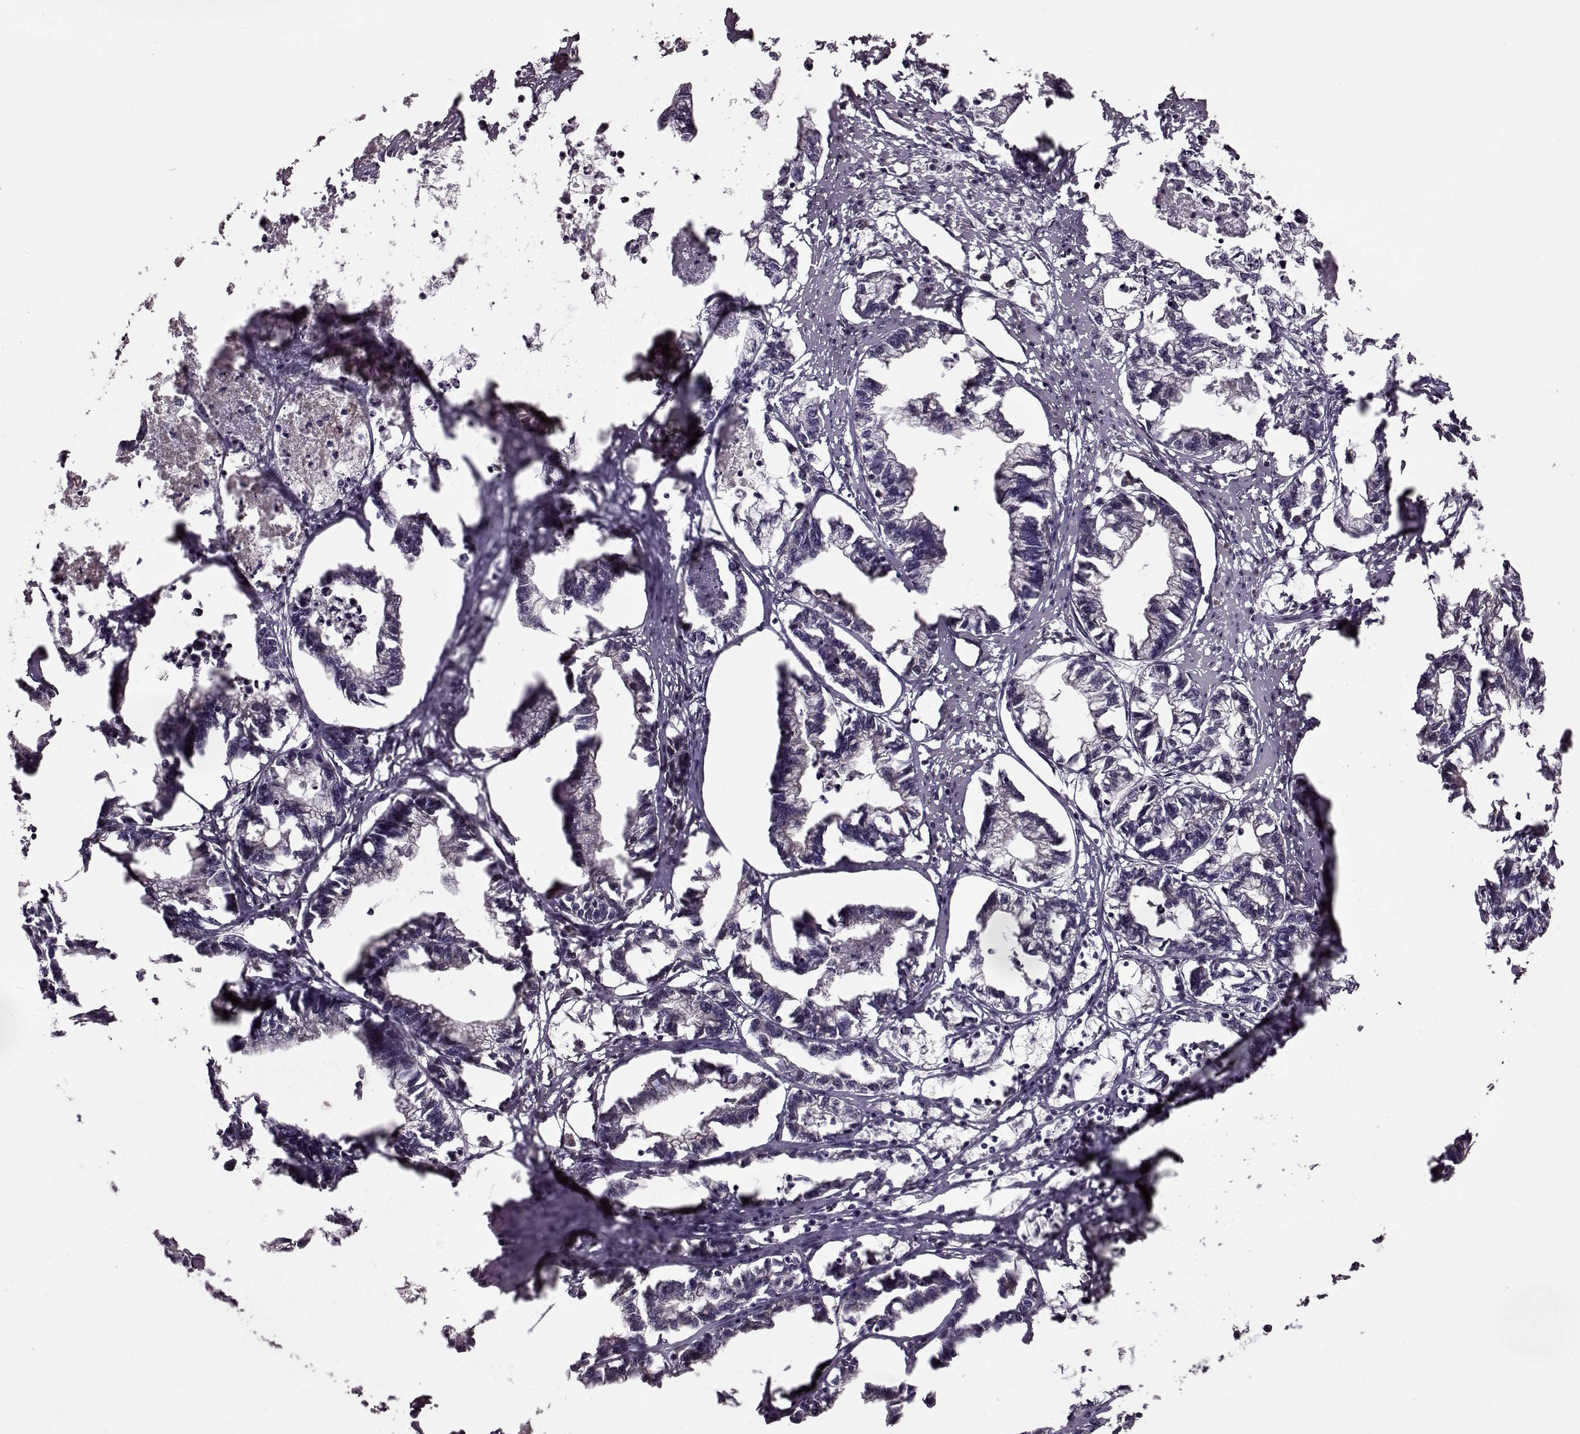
{"staining": {"intensity": "negative", "quantity": "none", "location": "none"}, "tissue": "stomach cancer", "cell_type": "Tumor cells", "image_type": "cancer", "snomed": [{"axis": "morphology", "description": "Adenocarcinoma, NOS"}, {"axis": "topography", "description": "Stomach"}], "caption": "Photomicrograph shows no protein staining in tumor cells of stomach adenocarcinoma tissue. Brightfield microscopy of IHC stained with DAB (3,3'-diaminobenzidine) (brown) and hematoxylin (blue), captured at high magnification.", "gene": "FTO", "patient": {"sex": "male", "age": 83}}